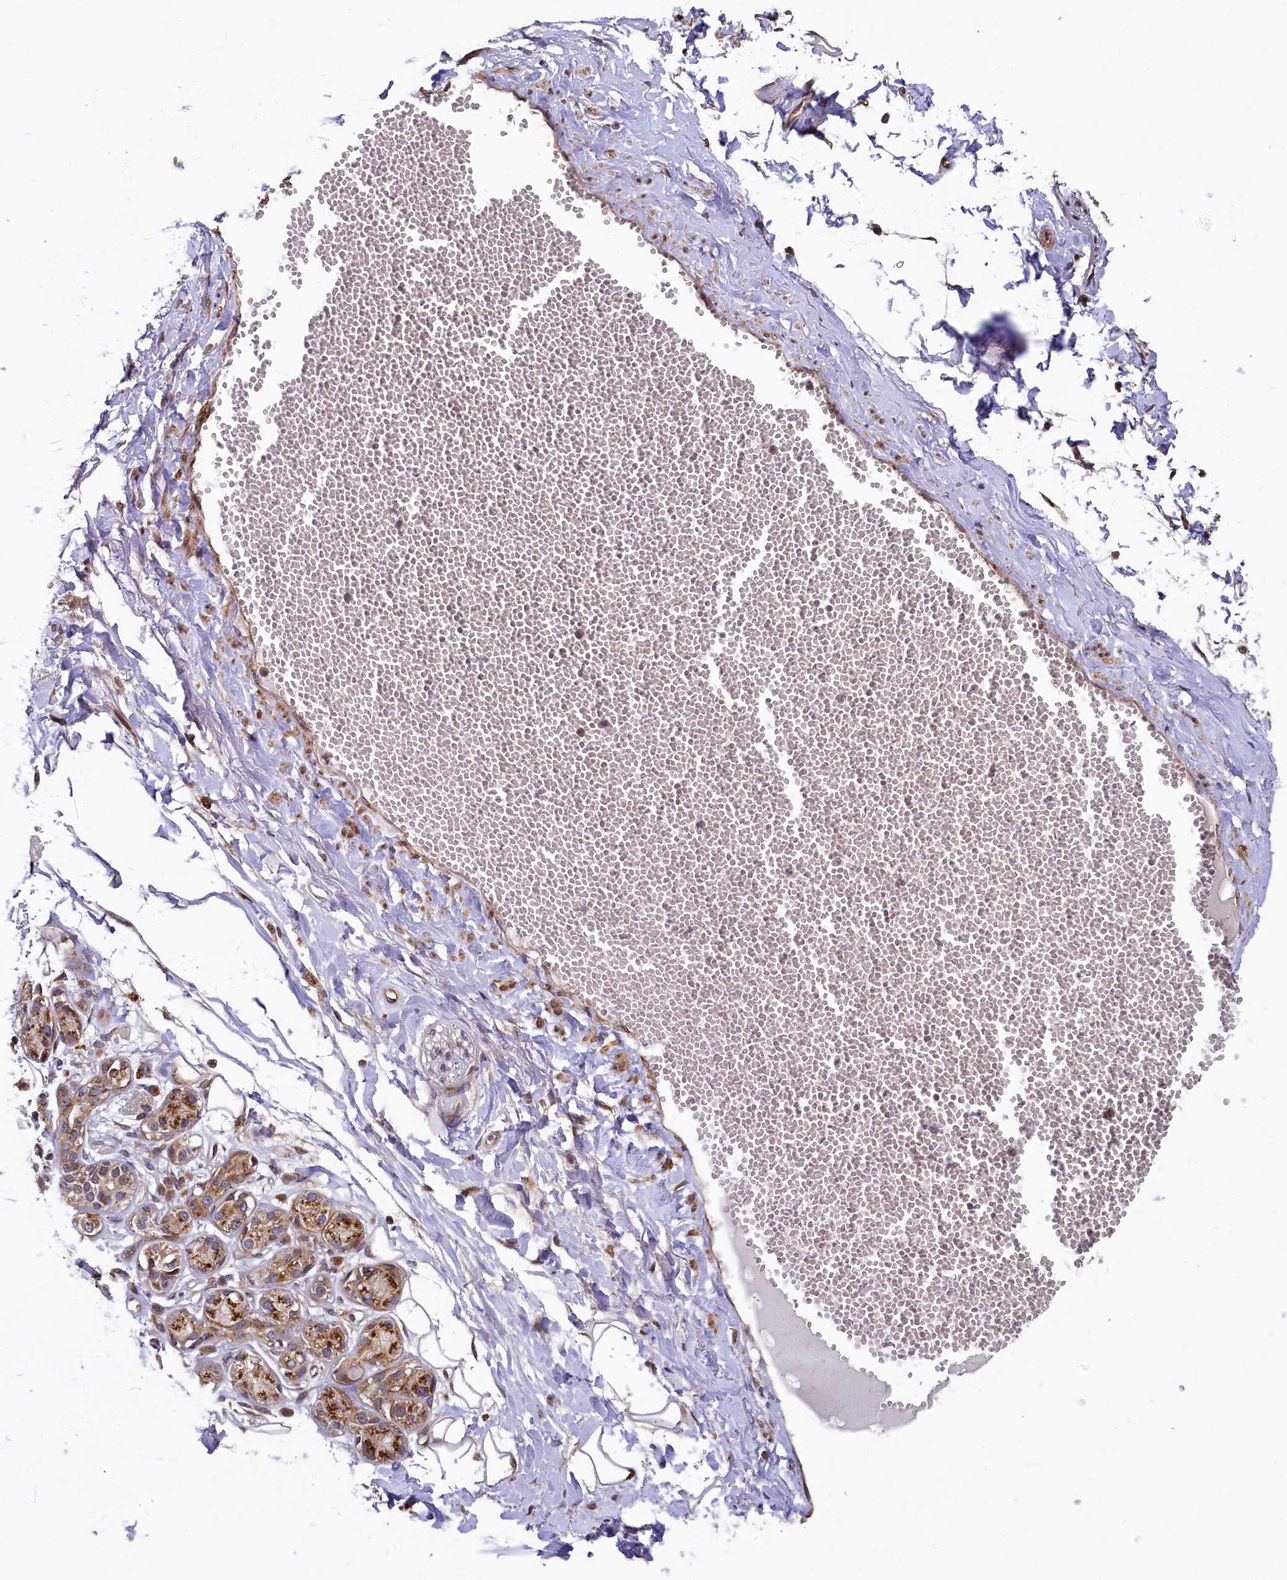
{"staining": {"intensity": "moderate", "quantity": ">75%", "location": "cytoplasmic/membranous"}, "tissue": "adipose tissue", "cell_type": "Adipocytes", "image_type": "normal", "snomed": [{"axis": "morphology", "description": "Normal tissue, NOS"}, {"axis": "morphology", "description": "Inflammation, NOS"}, {"axis": "topography", "description": "Salivary gland"}, {"axis": "topography", "description": "Peripheral nerve tissue"}], "caption": "DAB immunohistochemical staining of benign adipose tissue displays moderate cytoplasmic/membranous protein staining in approximately >75% of adipocytes.", "gene": "TMEM181", "patient": {"sex": "female", "age": 75}}